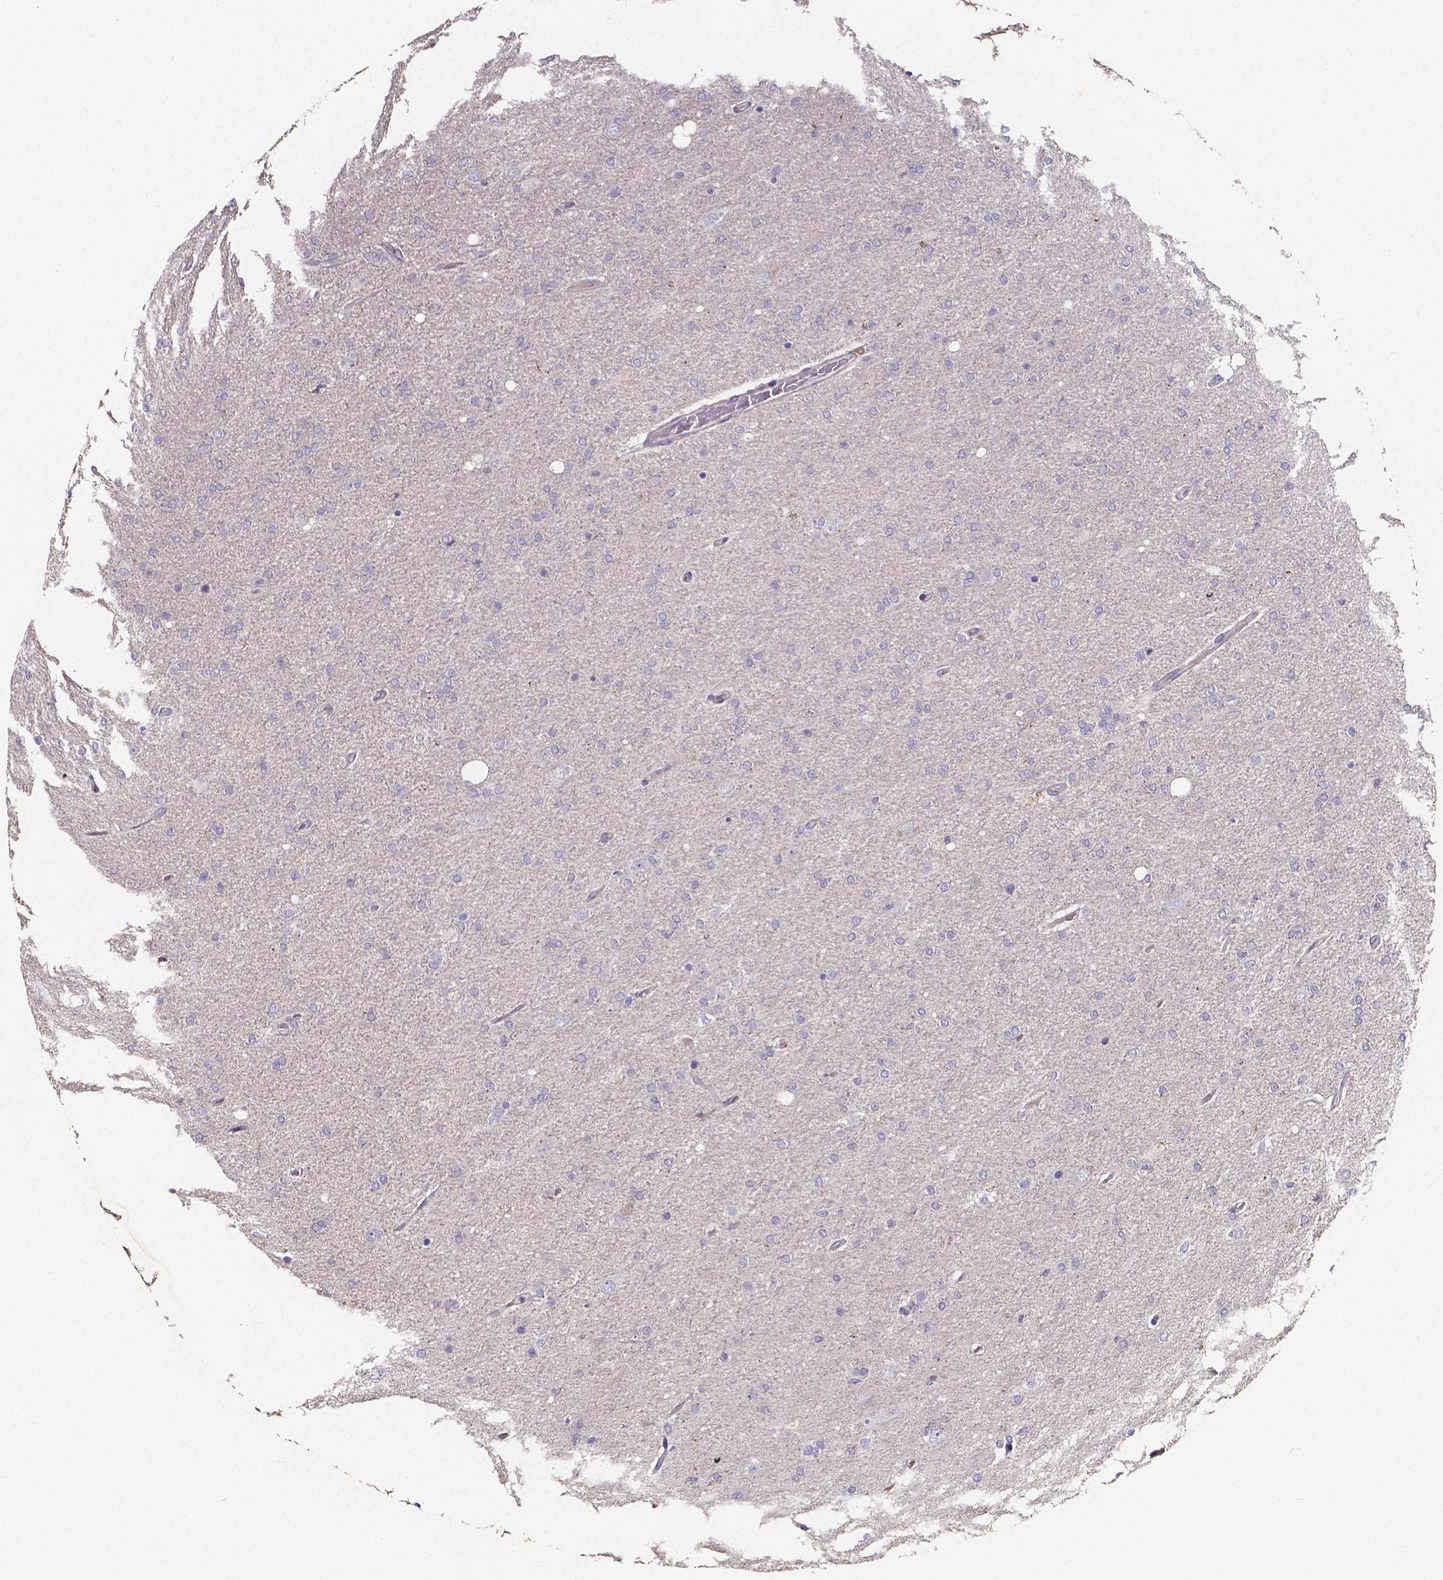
{"staining": {"intensity": "negative", "quantity": "none", "location": "none"}, "tissue": "glioma", "cell_type": "Tumor cells", "image_type": "cancer", "snomed": [{"axis": "morphology", "description": "Glioma, malignant, High grade"}, {"axis": "topography", "description": "Cerebral cortex"}], "caption": "The micrograph exhibits no staining of tumor cells in high-grade glioma (malignant).", "gene": "THEMIS", "patient": {"sex": "male", "age": 70}}